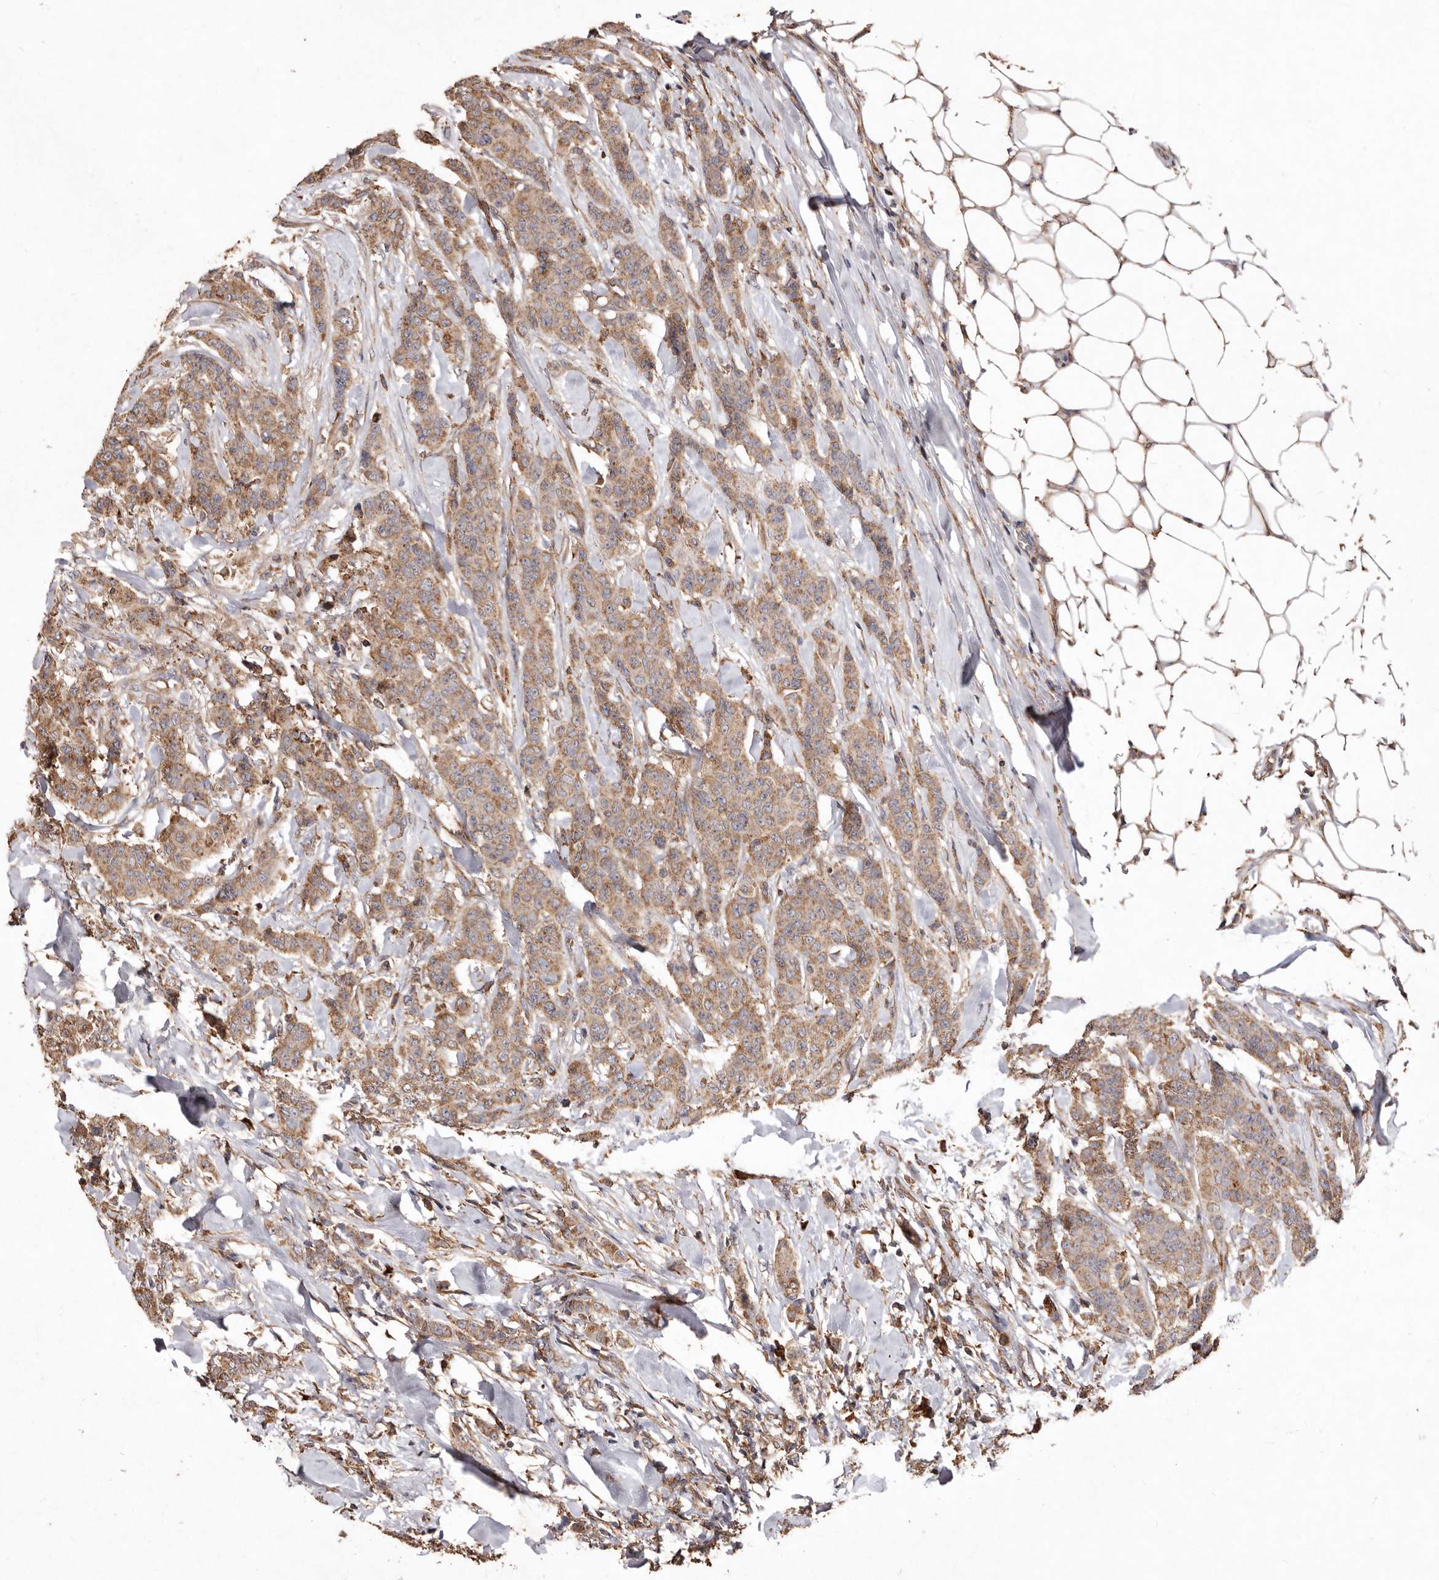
{"staining": {"intensity": "moderate", "quantity": ">75%", "location": "cytoplasmic/membranous"}, "tissue": "breast cancer", "cell_type": "Tumor cells", "image_type": "cancer", "snomed": [{"axis": "morphology", "description": "Duct carcinoma"}, {"axis": "topography", "description": "Breast"}], "caption": "High-magnification brightfield microscopy of breast cancer stained with DAB (brown) and counterstained with hematoxylin (blue). tumor cells exhibit moderate cytoplasmic/membranous positivity is present in approximately>75% of cells. (Brightfield microscopy of DAB IHC at high magnification).", "gene": "STEAP2", "patient": {"sex": "female", "age": 40}}